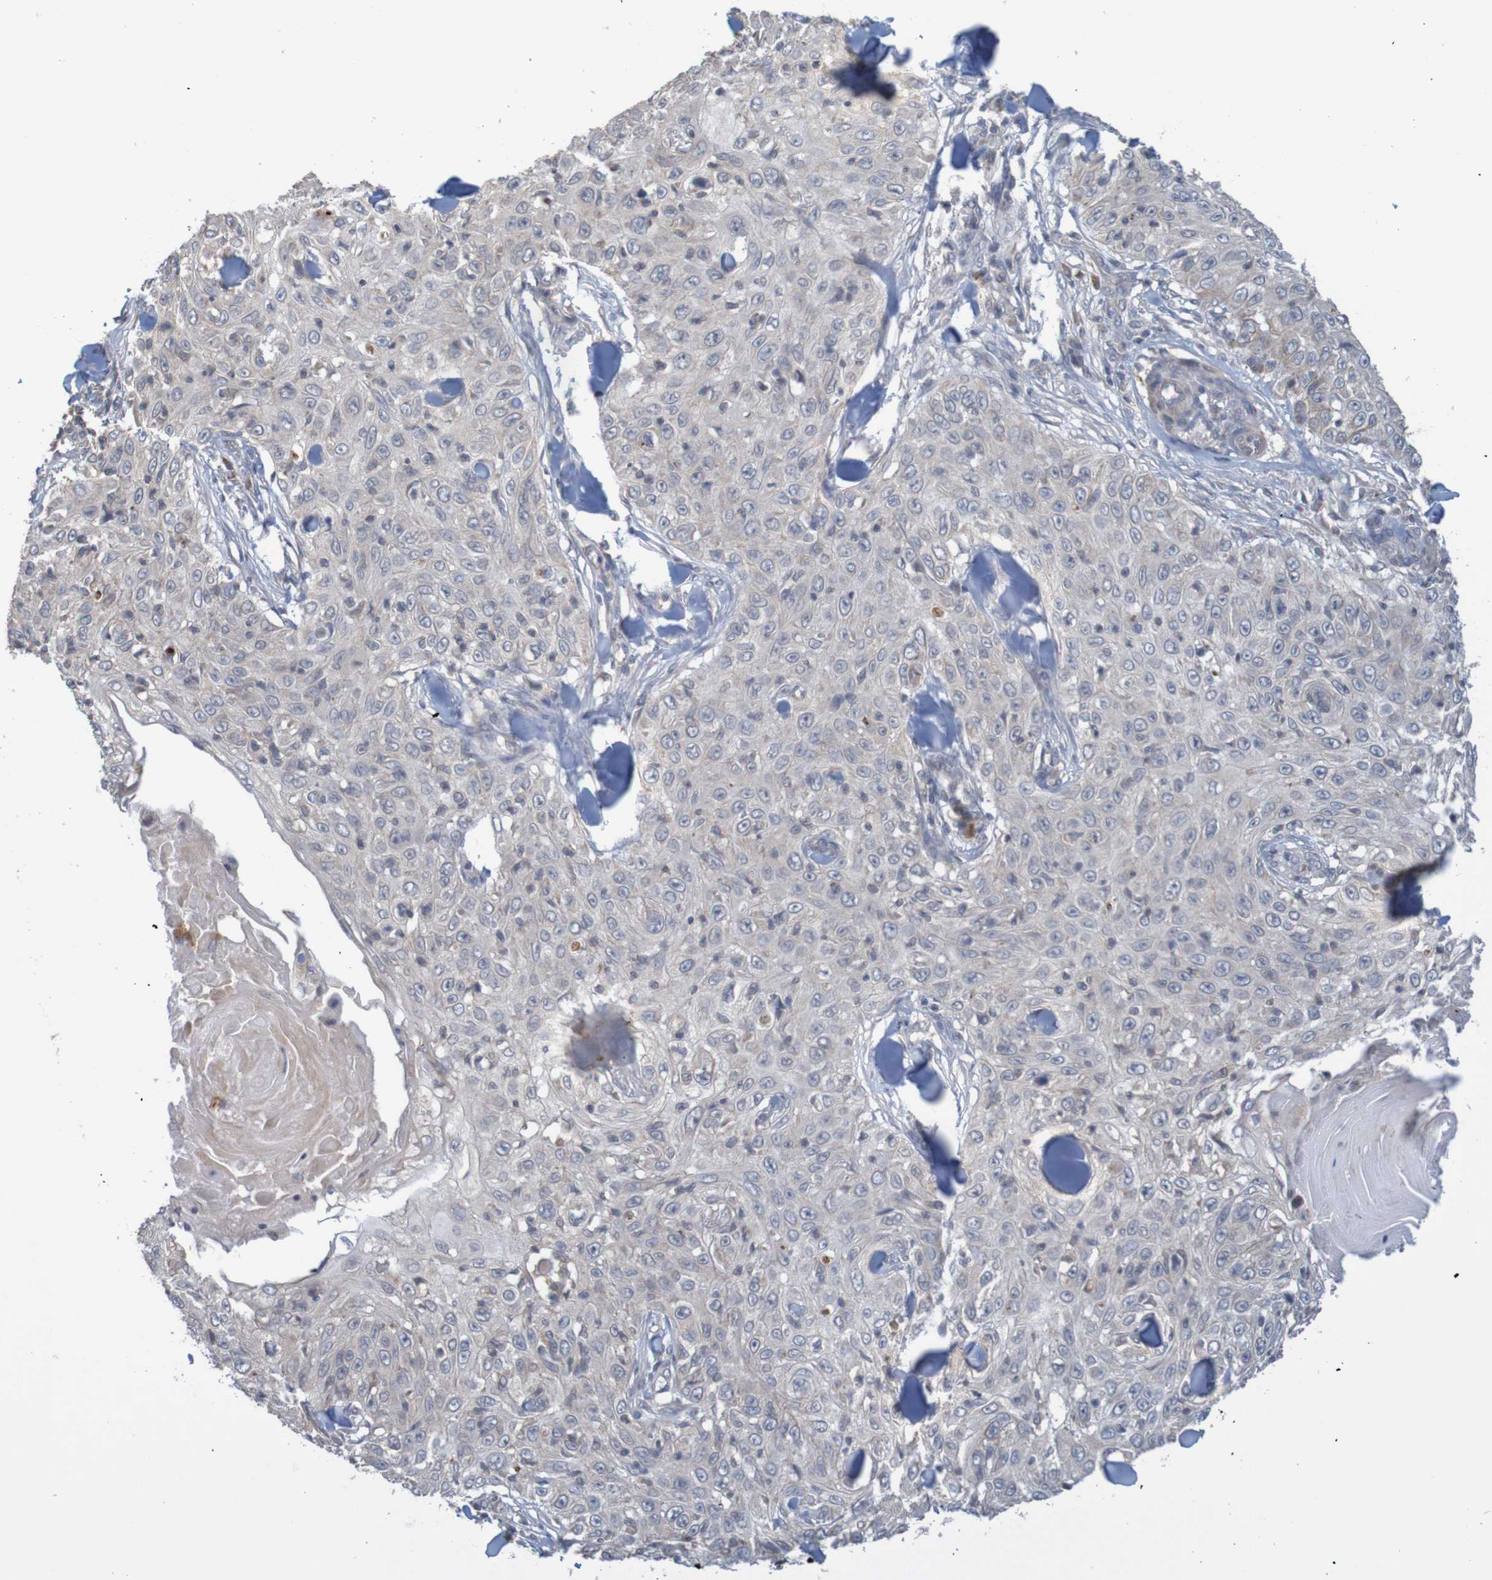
{"staining": {"intensity": "weak", "quantity": "<25%", "location": "cytoplasmic/membranous"}, "tissue": "skin cancer", "cell_type": "Tumor cells", "image_type": "cancer", "snomed": [{"axis": "morphology", "description": "Squamous cell carcinoma, NOS"}, {"axis": "topography", "description": "Skin"}], "caption": "Tumor cells are negative for brown protein staining in skin cancer (squamous cell carcinoma). The staining is performed using DAB (3,3'-diaminobenzidine) brown chromogen with nuclei counter-stained in using hematoxylin.", "gene": "ANKK1", "patient": {"sex": "male", "age": 86}}